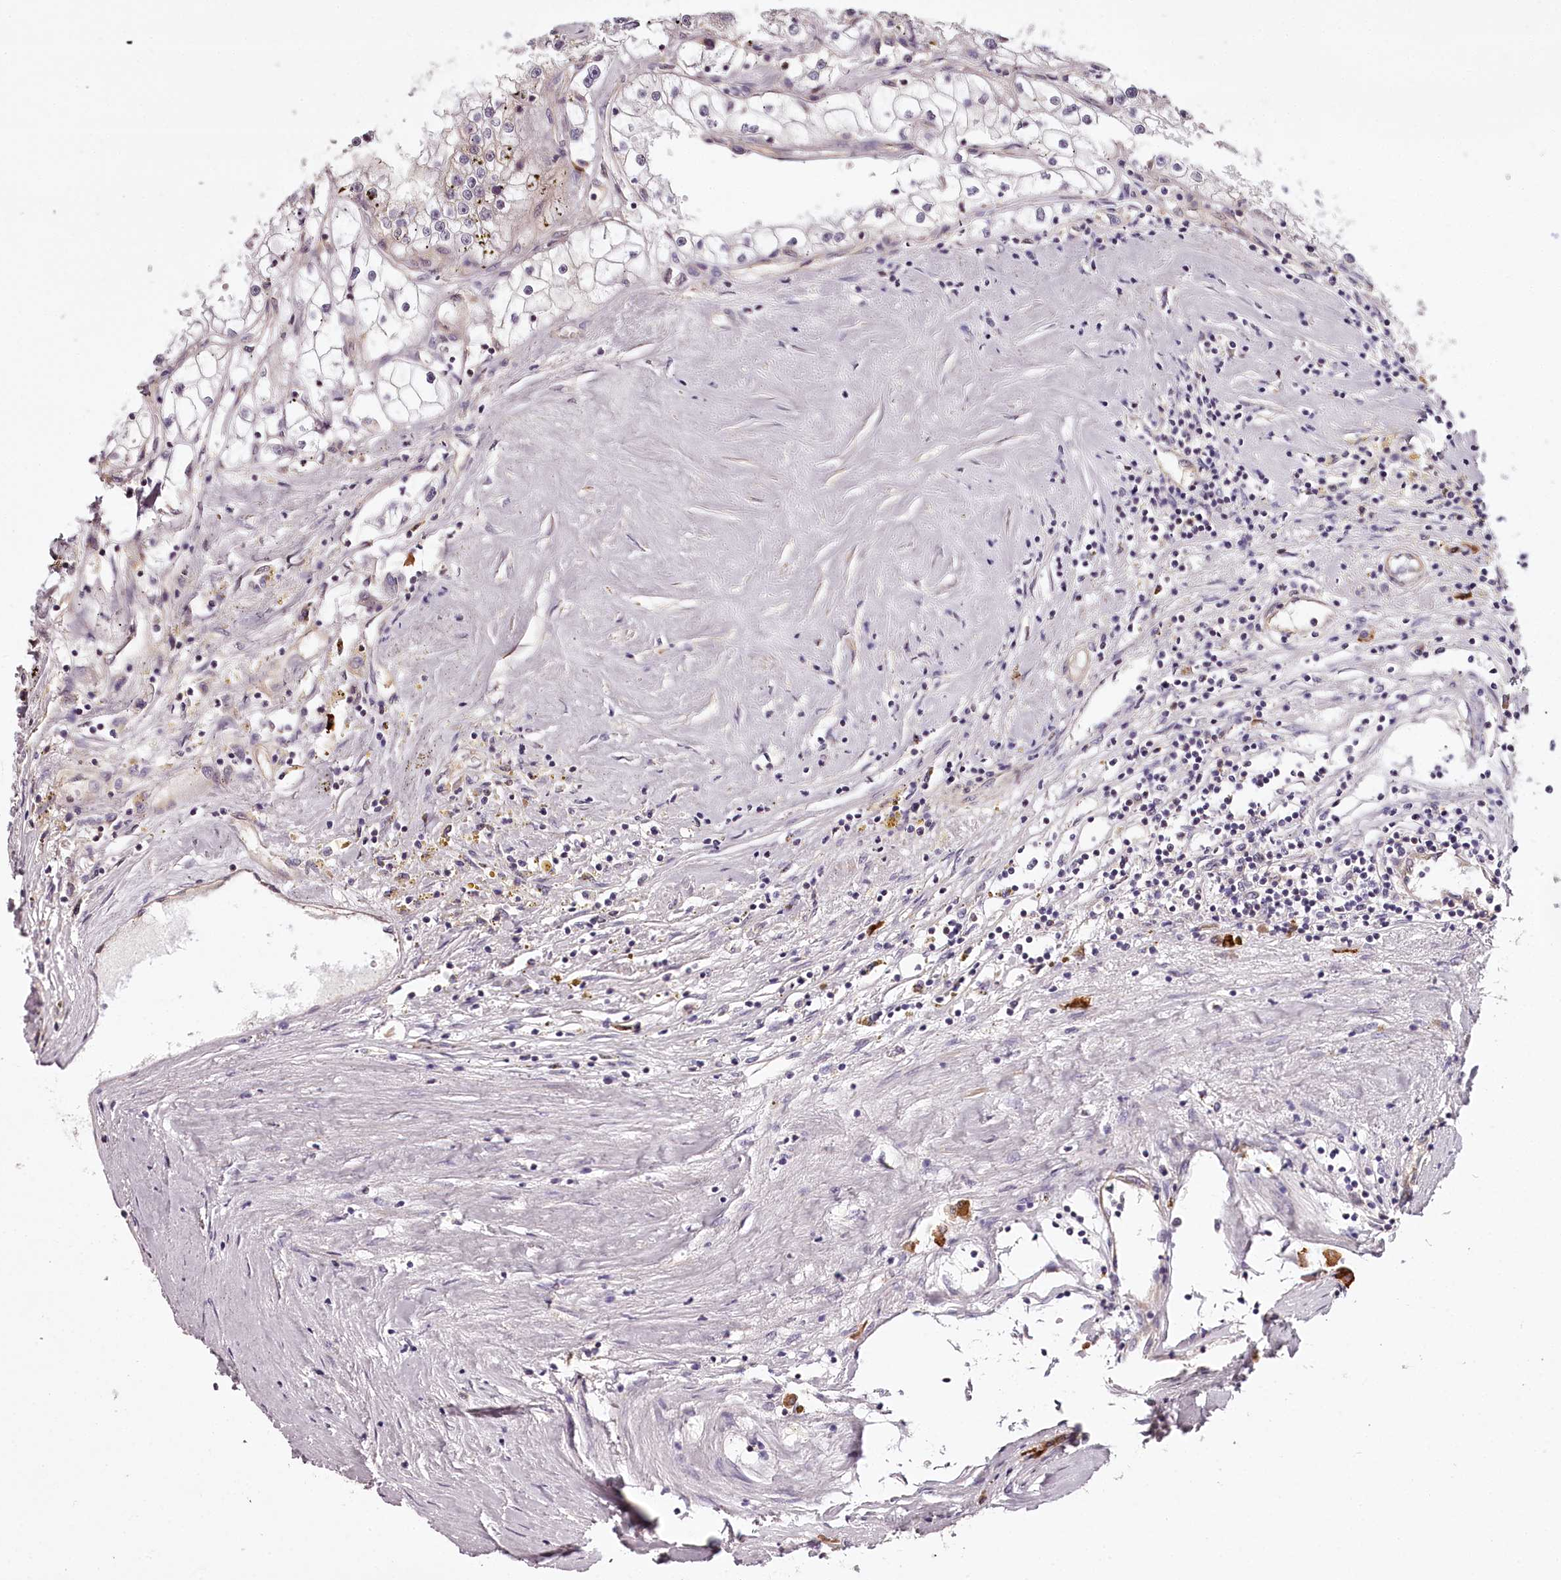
{"staining": {"intensity": "negative", "quantity": "none", "location": "none"}, "tissue": "renal cancer", "cell_type": "Tumor cells", "image_type": "cancer", "snomed": [{"axis": "morphology", "description": "Adenocarcinoma, NOS"}, {"axis": "topography", "description": "Kidney"}], "caption": "High magnification brightfield microscopy of renal adenocarcinoma stained with DAB (brown) and counterstained with hematoxylin (blue): tumor cells show no significant expression.", "gene": "TARS1", "patient": {"sex": "male", "age": 56}}